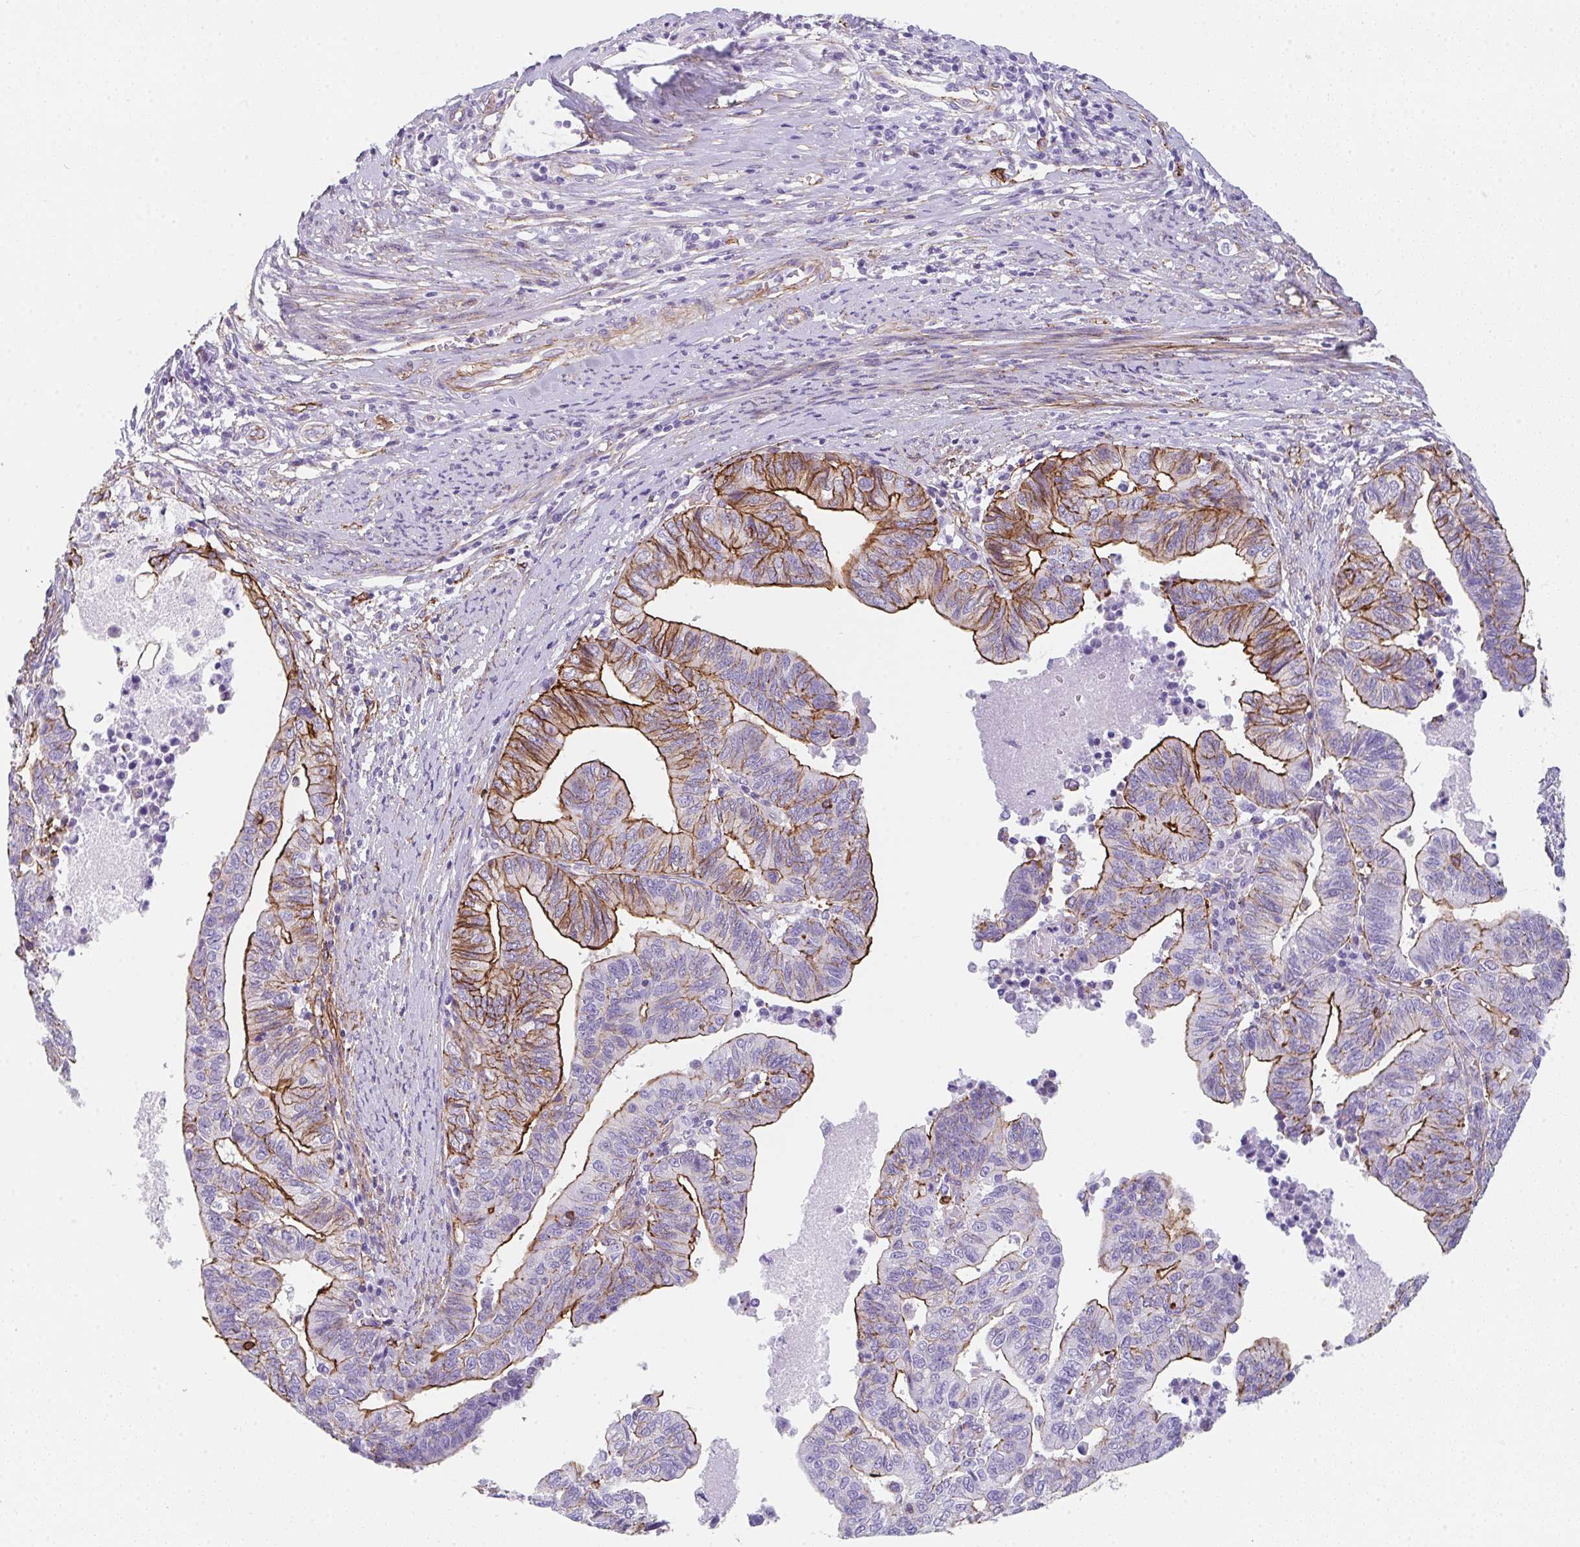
{"staining": {"intensity": "moderate", "quantity": "25%-75%", "location": "cytoplasmic/membranous"}, "tissue": "endometrial cancer", "cell_type": "Tumor cells", "image_type": "cancer", "snomed": [{"axis": "morphology", "description": "Adenocarcinoma, NOS"}, {"axis": "topography", "description": "Endometrium"}], "caption": "Immunohistochemical staining of endometrial cancer exhibits medium levels of moderate cytoplasmic/membranous protein positivity in about 25%-75% of tumor cells.", "gene": "DBN1", "patient": {"sex": "female", "age": 65}}